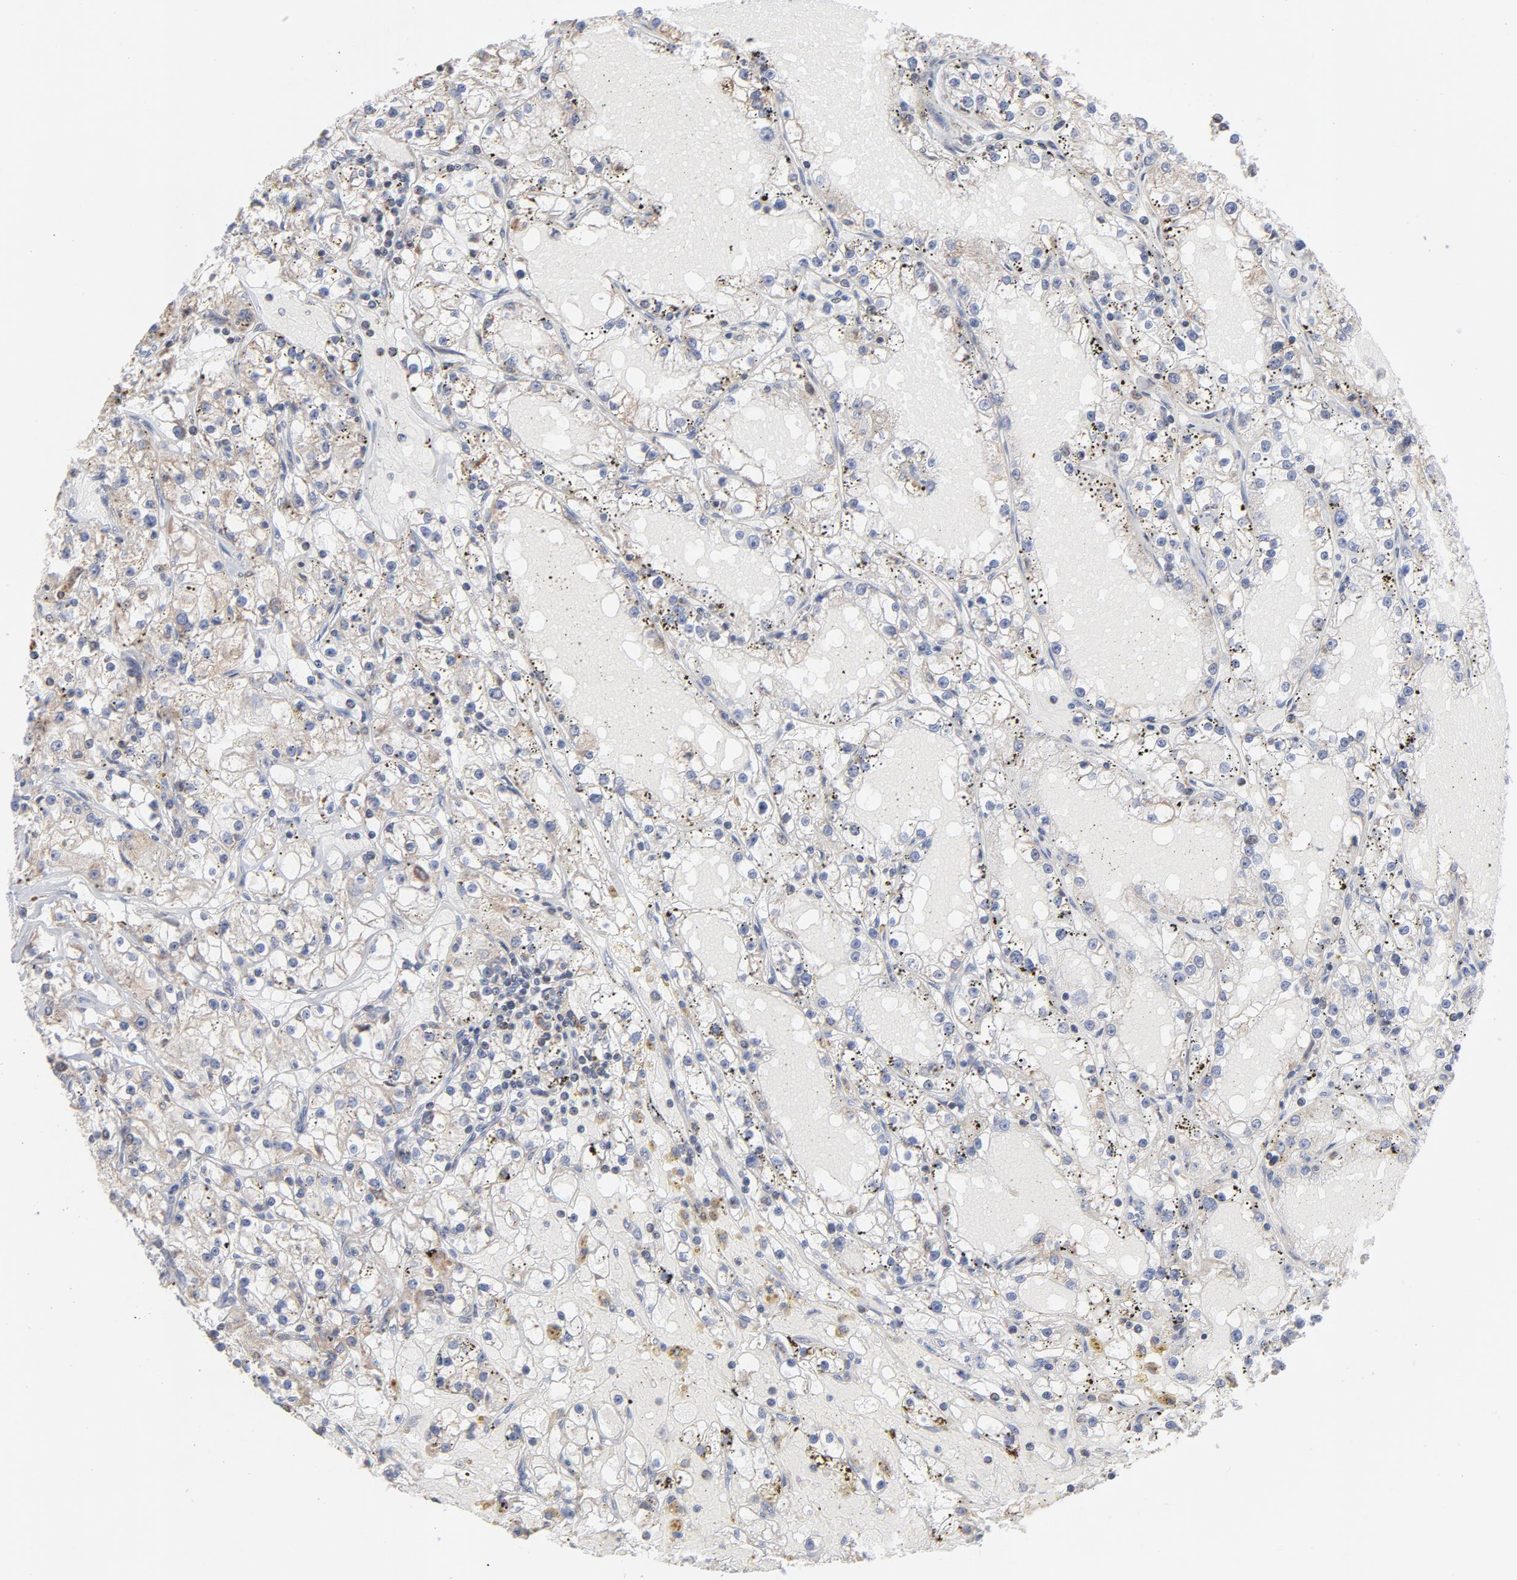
{"staining": {"intensity": "weak", "quantity": "25%-75%", "location": "cytoplasmic/membranous"}, "tissue": "renal cancer", "cell_type": "Tumor cells", "image_type": "cancer", "snomed": [{"axis": "morphology", "description": "Adenocarcinoma, NOS"}, {"axis": "topography", "description": "Kidney"}], "caption": "Approximately 25%-75% of tumor cells in human renal adenocarcinoma reveal weak cytoplasmic/membranous protein staining as visualized by brown immunohistochemical staining.", "gene": "PPFIBP2", "patient": {"sex": "male", "age": 56}}